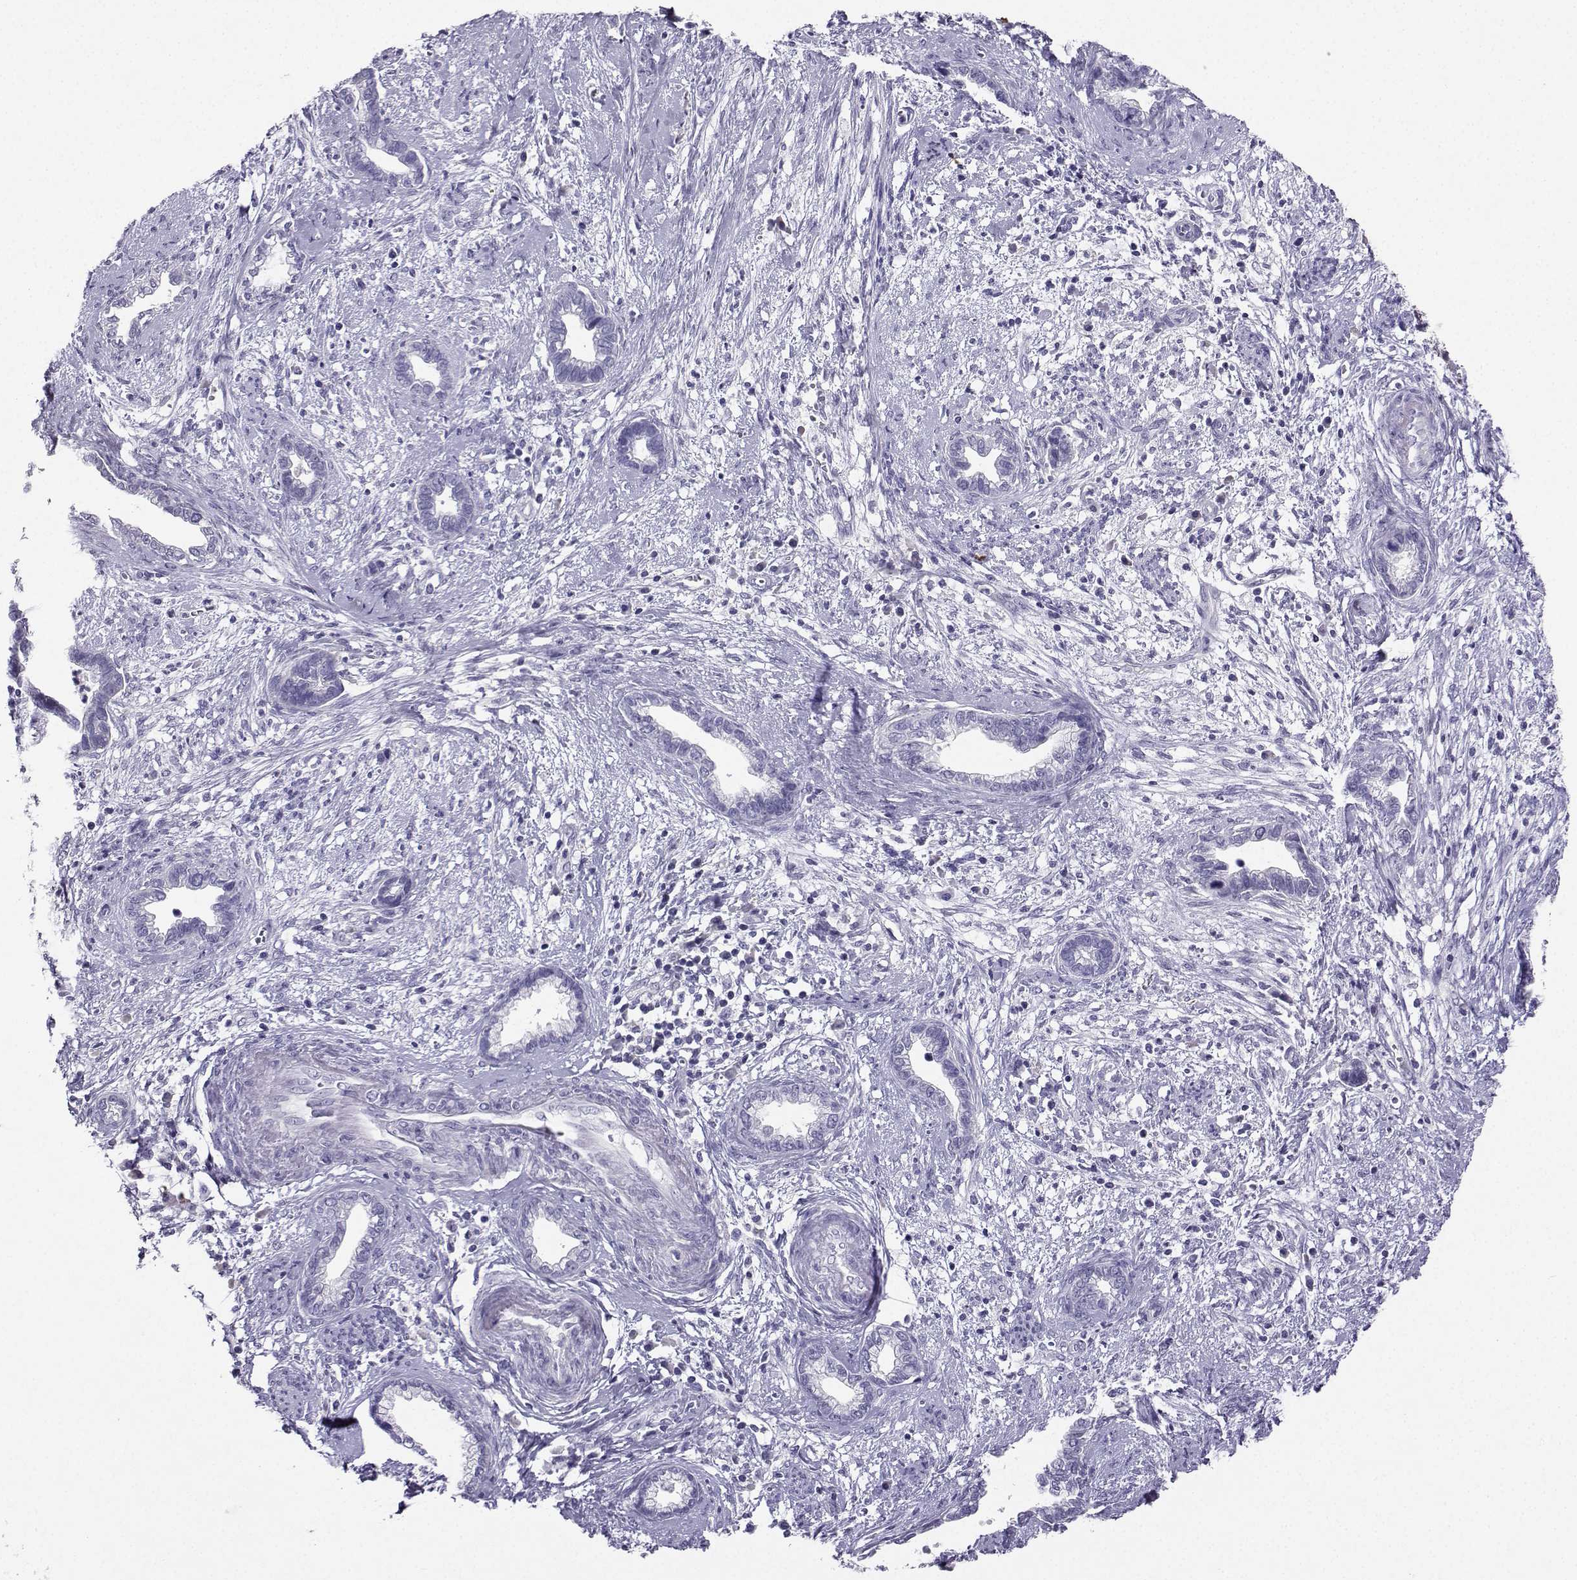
{"staining": {"intensity": "negative", "quantity": "none", "location": "none"}, "tissue": "cervical cancer", "cell_type": "Tumor cells", "image_type": "cancer", "snomed": [{"axis": "morphology", "description": "Adenocarcinoma, NOS"}, {"axis": "topography", "description": "Cervix"}], "caption": "Immunohistochemistry image of human cervical adenocarcinoma stained for a protein (brown), which displays no staining in tumor cells.", "gene": "GRIK4", "patient": {"sex": "female", "age": 62}}